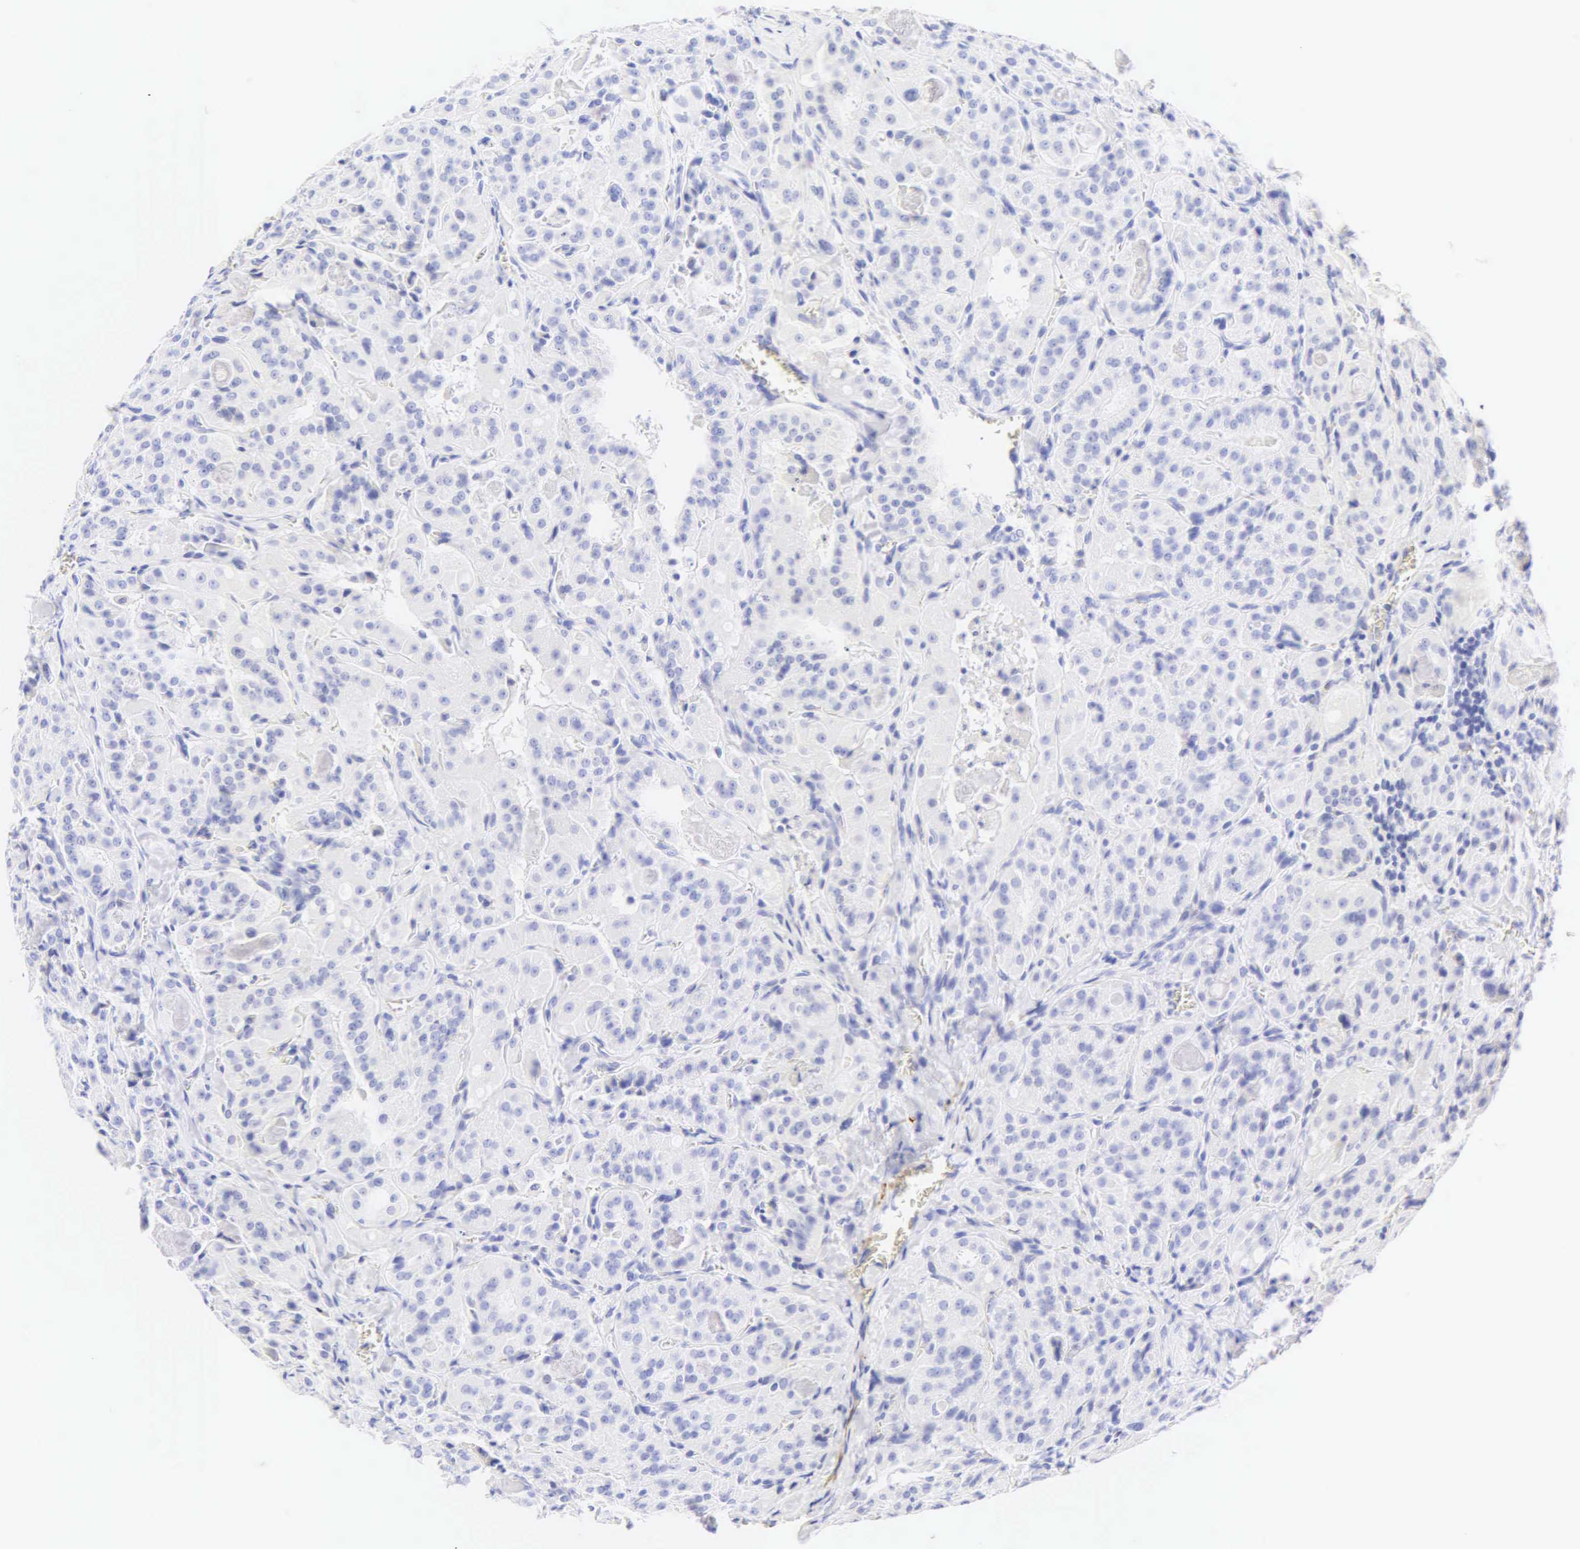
{"staining": {"intensity": "negative", "quantity": "none", "location": "none"}, "tissue": "thyroid cancer", "cell_type": "Tumor cells", "image_type": "cancer", "snomed": [{"axis": "morphology", "description": "Carcinoma, NOS"}, {"axis": "topography", "description": "Thyroid gland"}], "caption": "Immunohistochemical staining of carcinoma (thyroid) exhibits no significant expression in tumor cells.", "gene": "DES", "patient": {"sex": "male", "age": 76}}